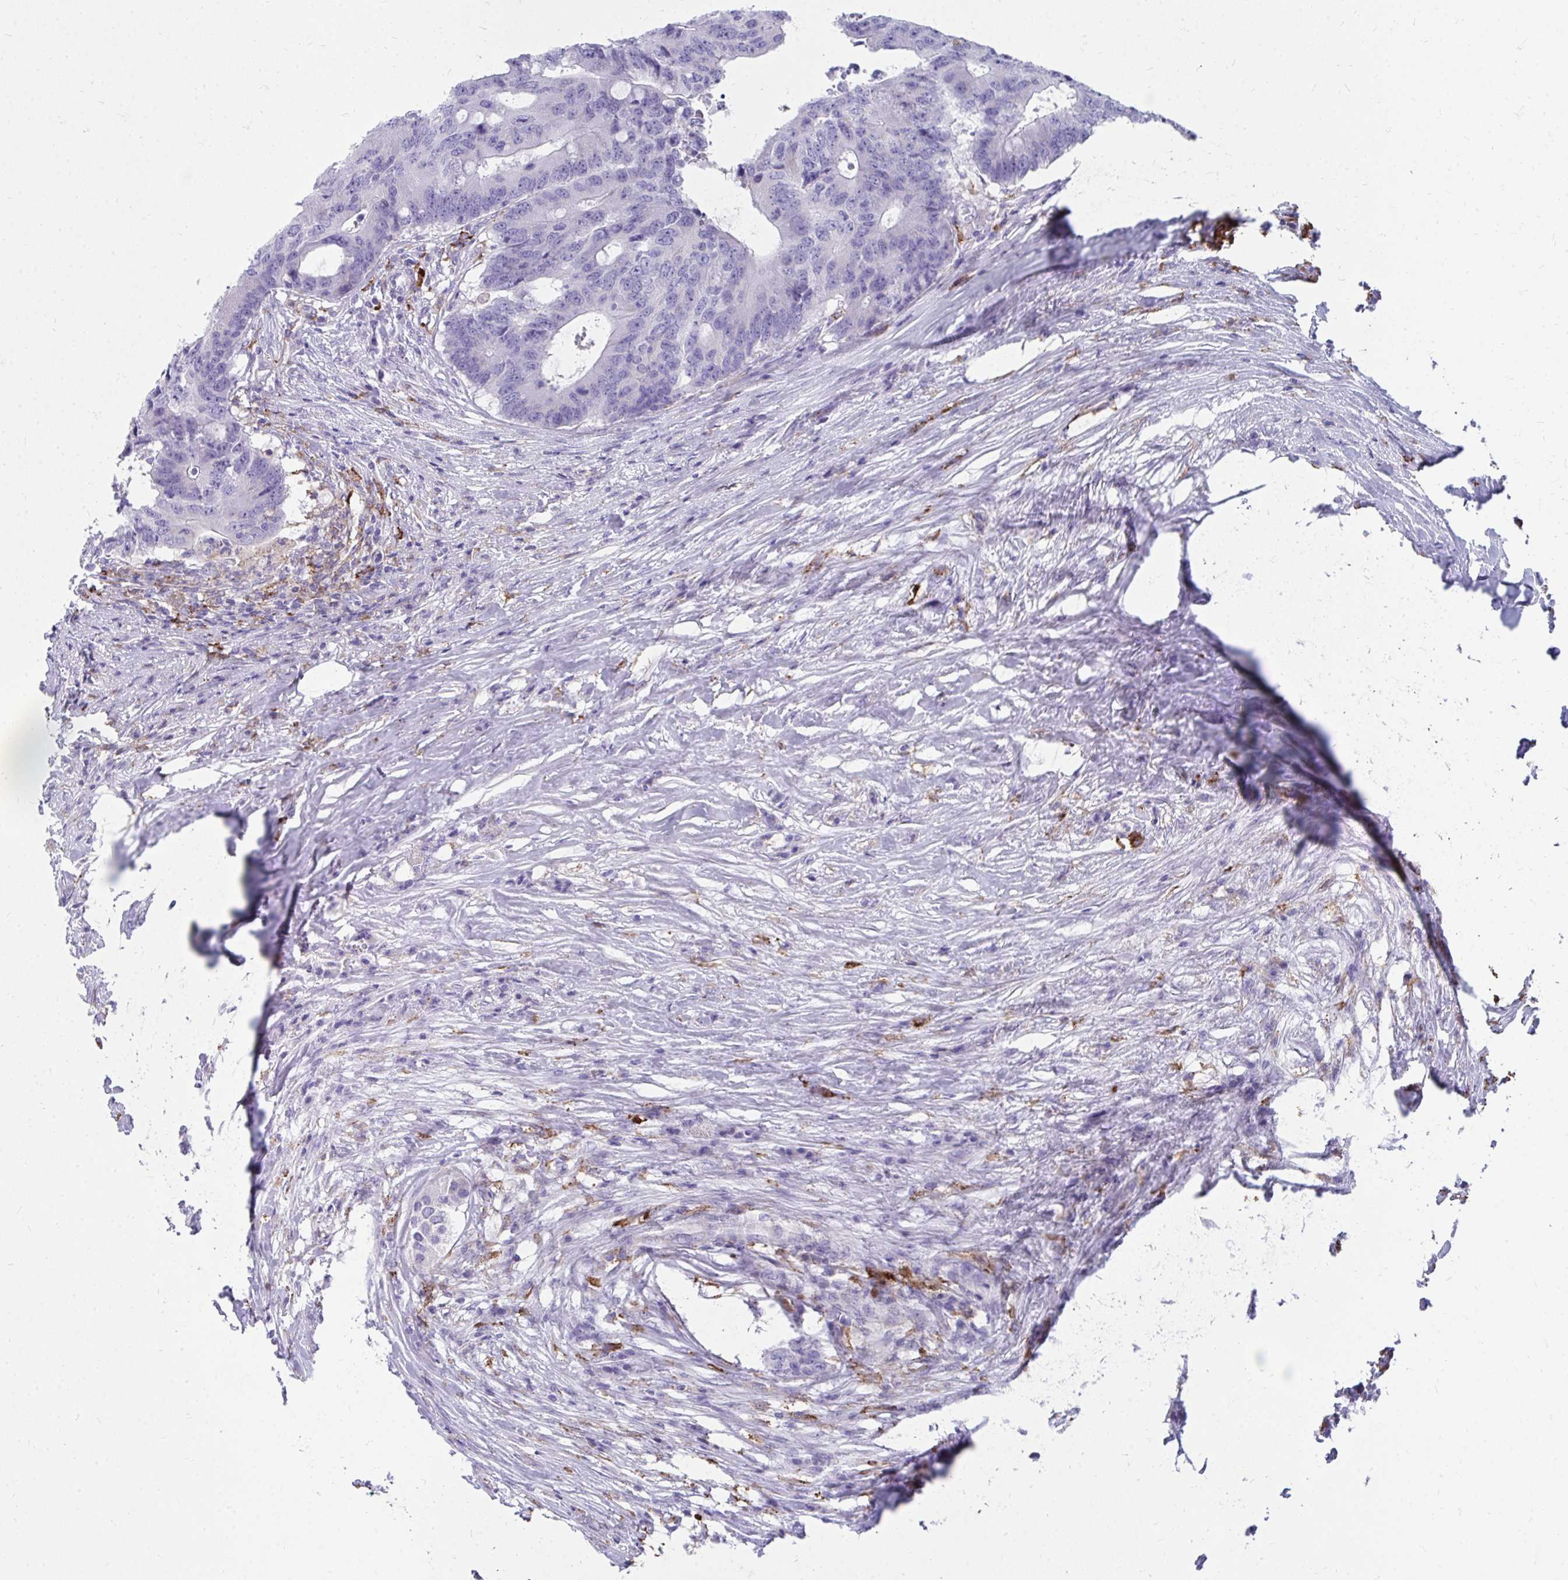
{"staining": {"intensity": "negative", "quantity": "none", "location": "none"}, "tissue": "colorectal cancer", "cell_type": "Tumor cells", "image_type": "cancer", "snomed": [{"axis": "morphology", "description": "Adenocarcinoma, NOS"}, {"axis": "topography", "description": "Colon"}], "caption": "This is an IHC micrograph of colorectal cancer. There is no positivity in tumor cells.", "gene": "CD163", "patient": {"sex": "male", "age": 71}}